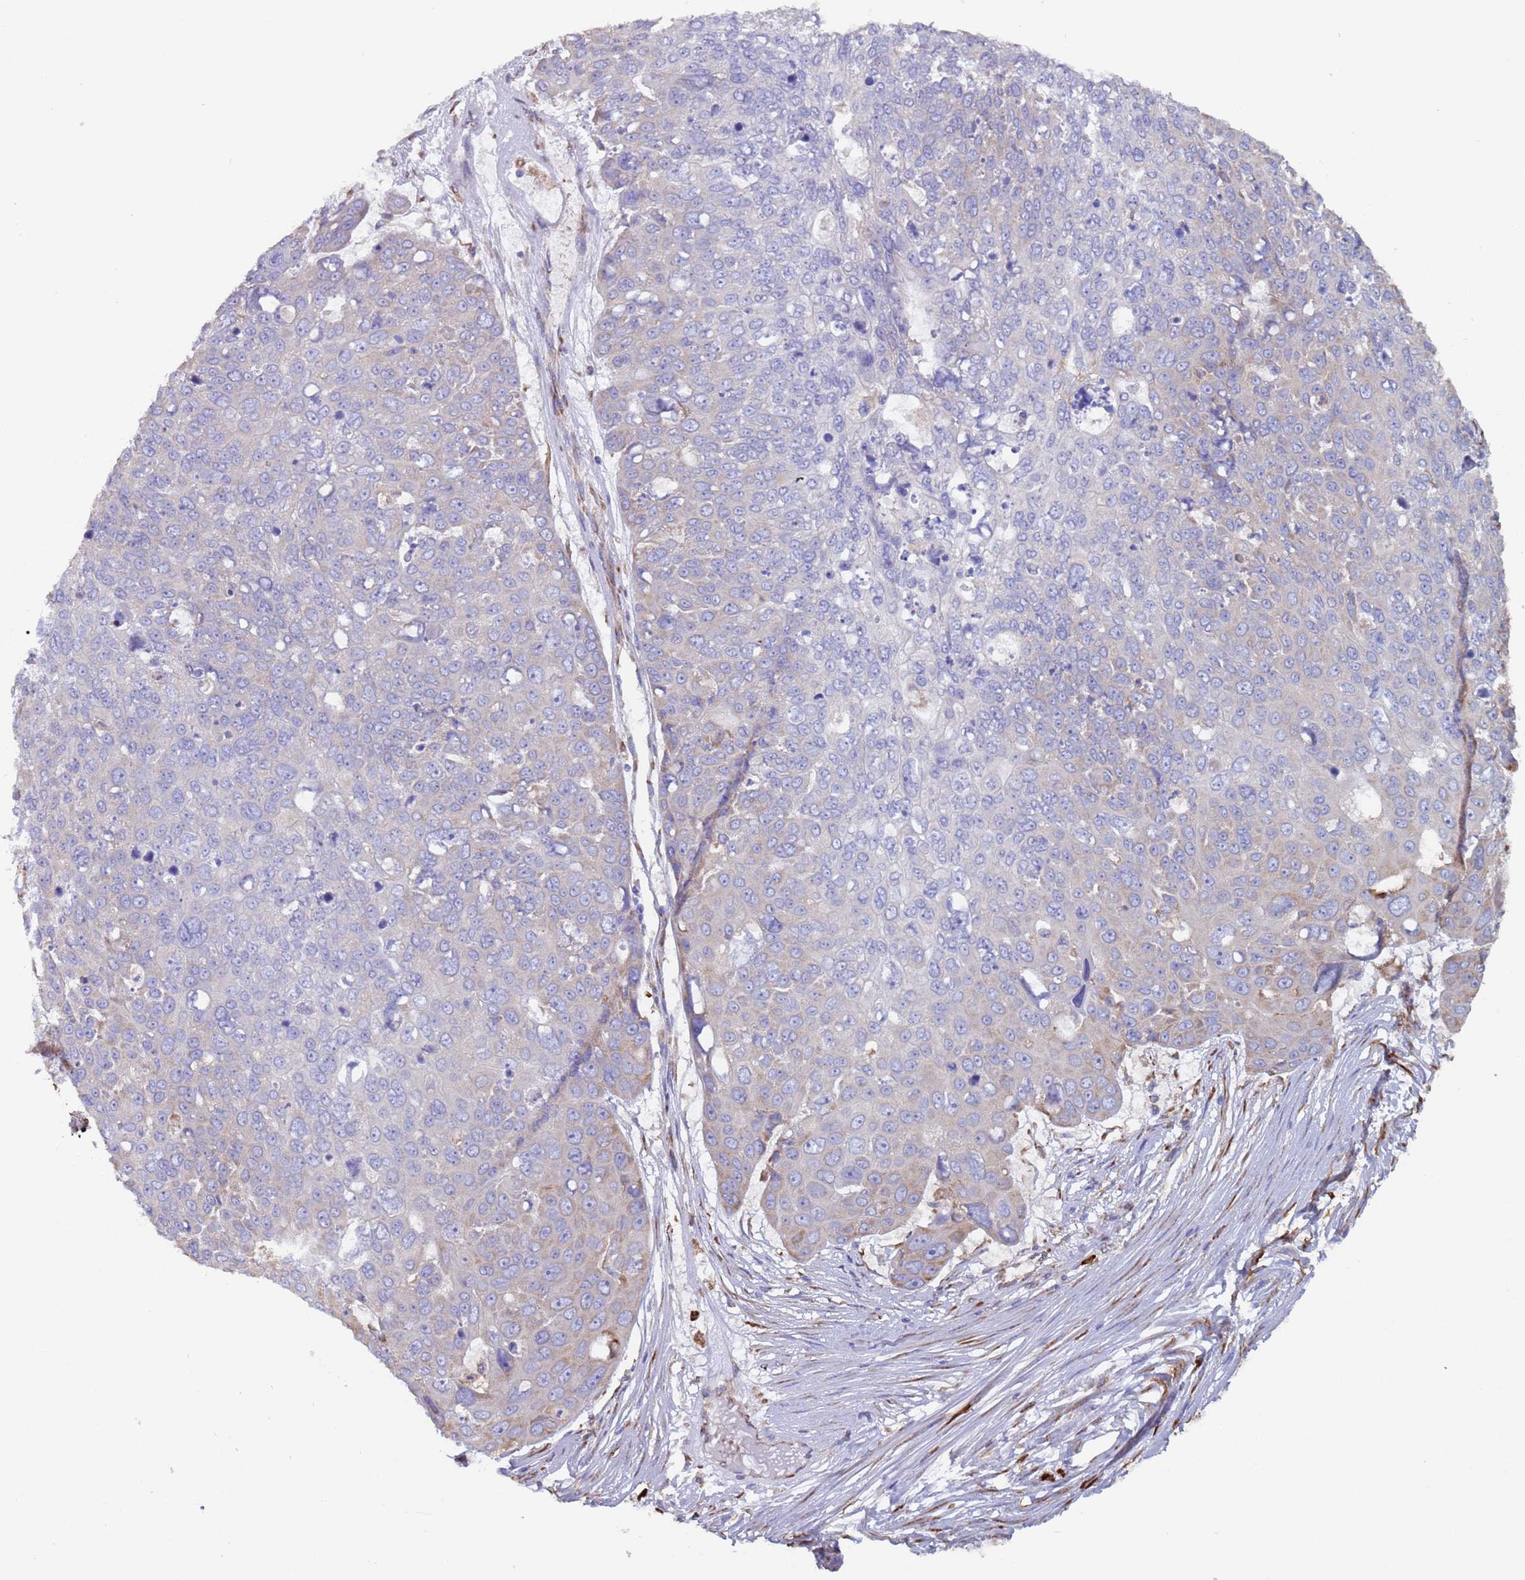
{"staining": {"intensity": "weak", "quantity": "<25%", "location": "cytoplasmic/membranous"}, "tissue": "skin cancer", "cell_type": "Tumor cells", "image_type": "cancer", "snomed": [{"axis": "morphology", "description": "Squamous cell carcinoma, NOS"}, {"axis": "topography", "description": "Skin"}], "caption": "This is an immunohistochemistry micrograph of human skin squamous cell carcinoma. There is no staining in tumor cells.", "gene": "ZNF844", "patient": {"sex": "male", "age": 71}}